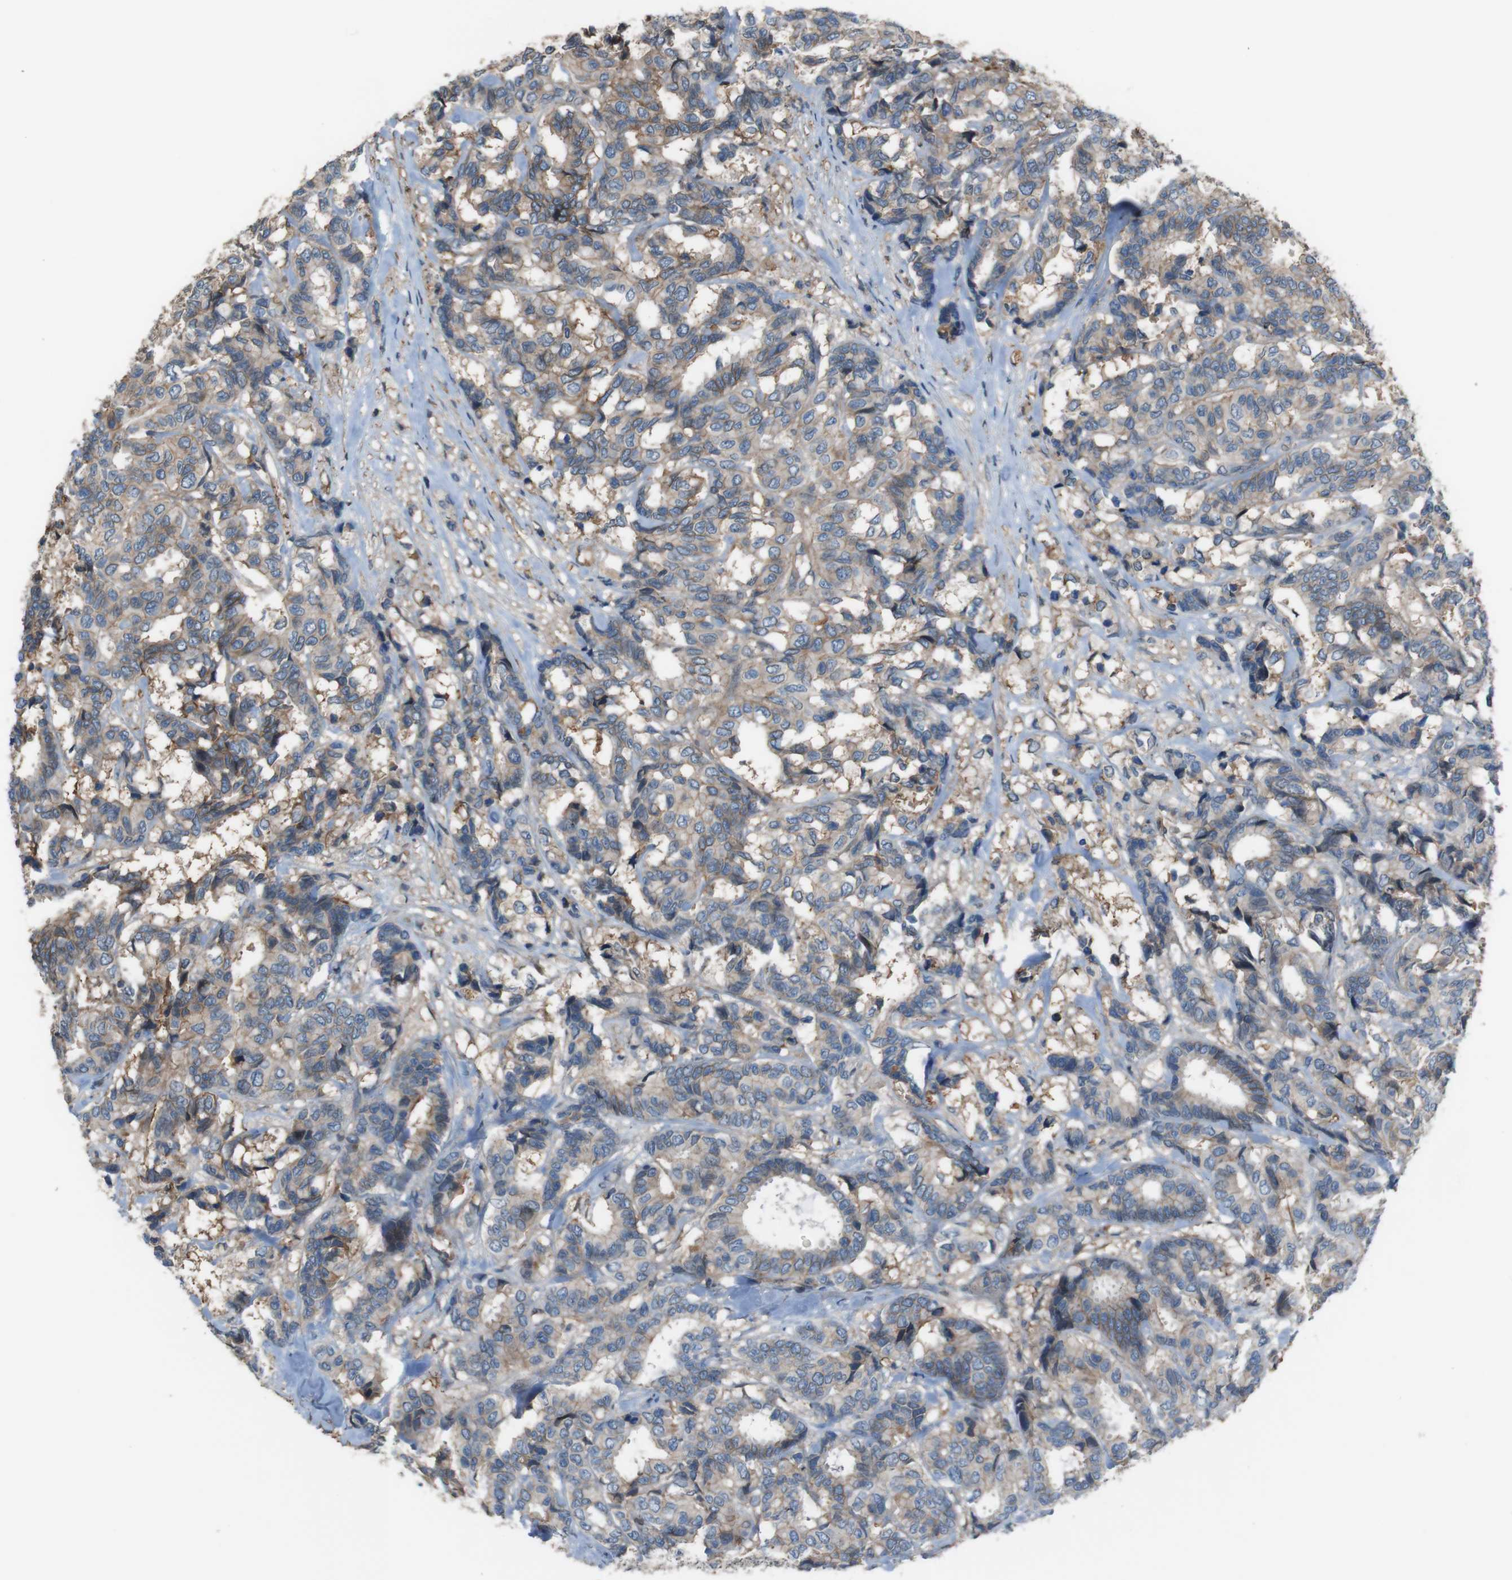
{"staining": {"intensity": "weak", "quantity": "<25%", "location": "cytoplasmic/membranous"}, "tissue": "breast cancer", "cell_type": "Tumor cells", "image_type": "cancer", "snomed": [{"axis": "morphology", "description": "Duct carcinoma"}, {"axis": "topography", "description": "Breast"}], "caption": "Breast cancer (invasive ductal carcinoma) was stained to show a protein in brown. There is no significant expression in tumor cells.", "gene": "ATP2B1", "patient": {"sex": "female", "age": 87}}